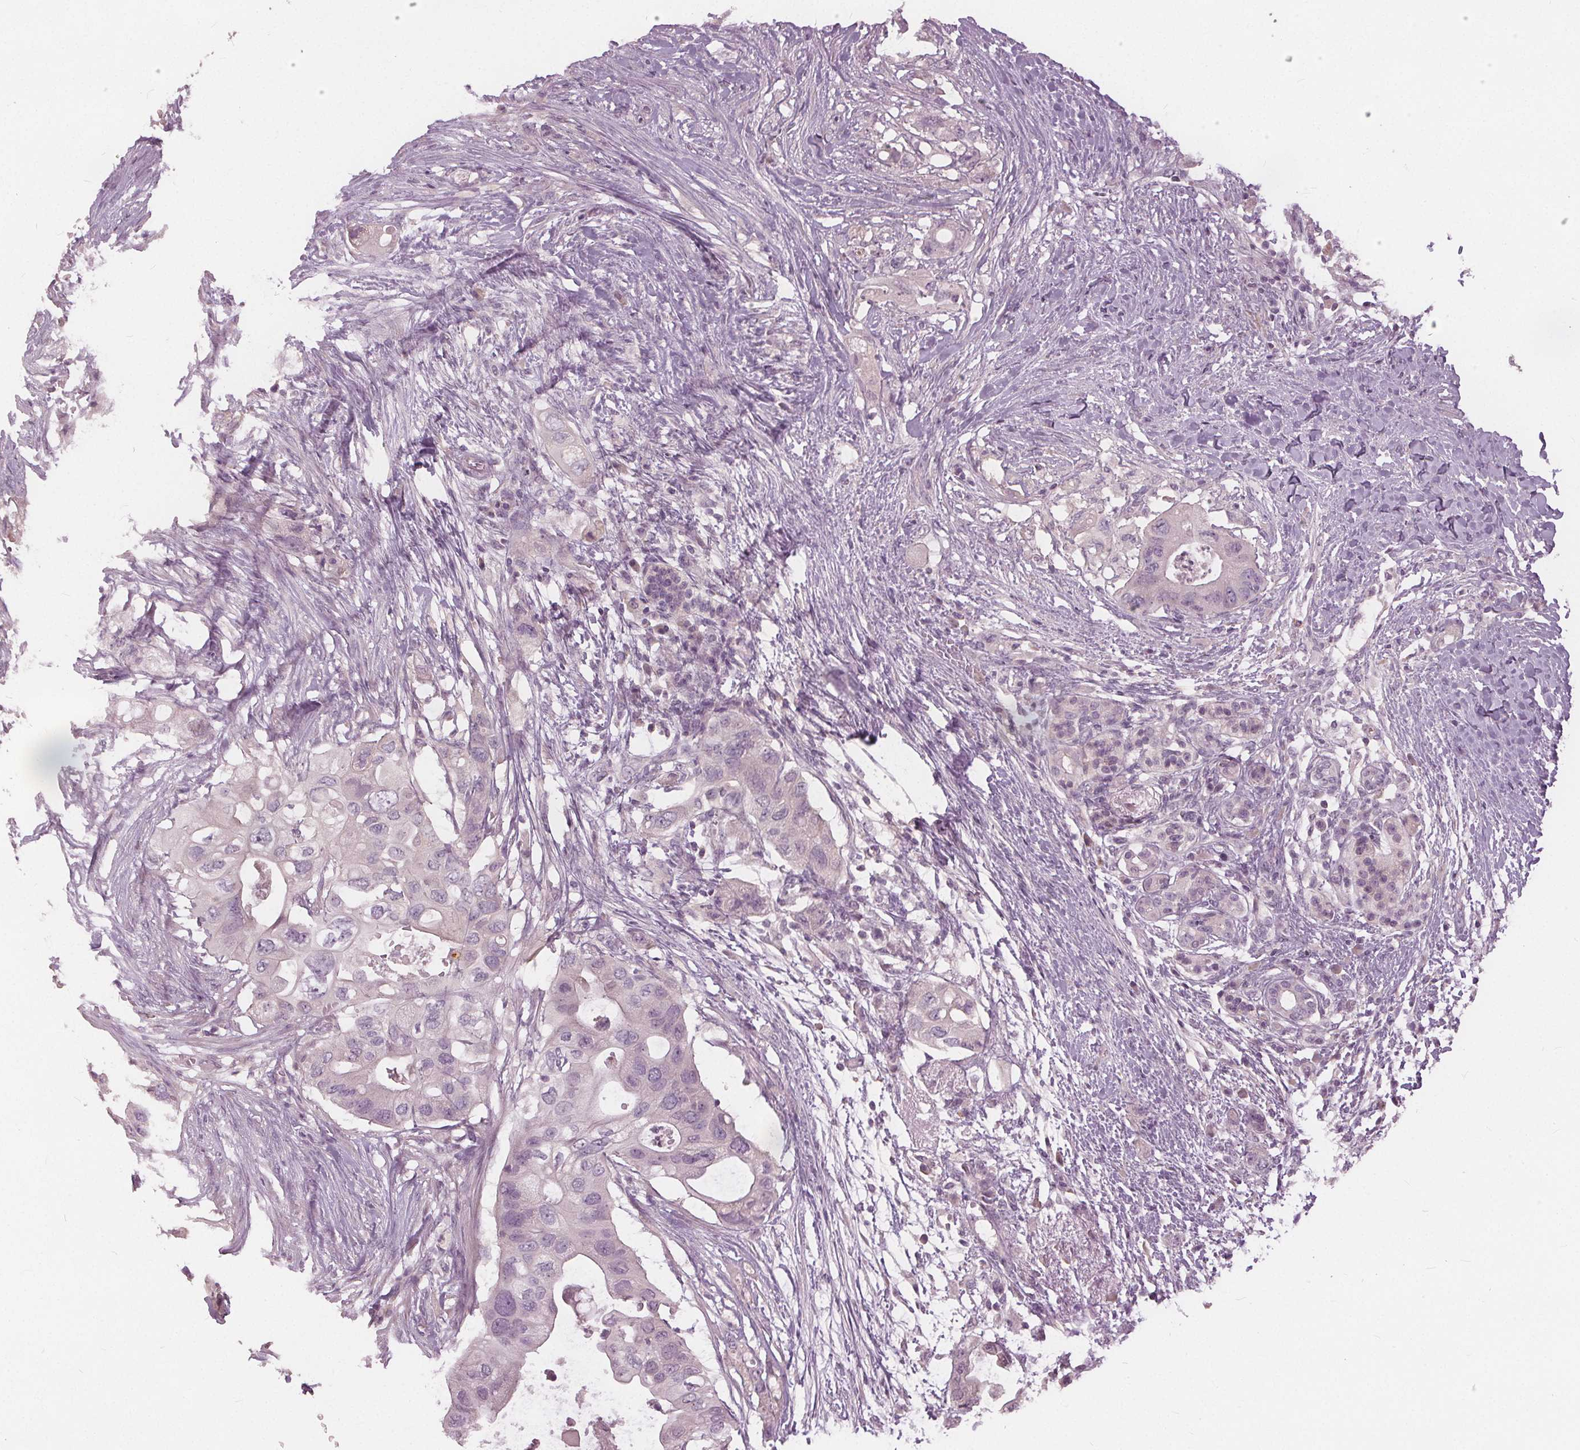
{"staining": {"intensity": "negative", "quantity": "none", "location": "none"}, "tissue": "pancreatic cancer", "cell_type": "Tumor cells", "image_type": "cancer", "snomed": [{"axis": "morphology", "description": "Adenocarcinoma, NOS"}, {"axis": "topography", "description": "Pancreas"}], "caption": "A high-resolution micrograph shows IHC staining of adenocarcinoma (pancreatic), which displays no significant positivity in tumor cells.", "gene": "KLK13", "patient": {"sex": "female", "age": 72}}